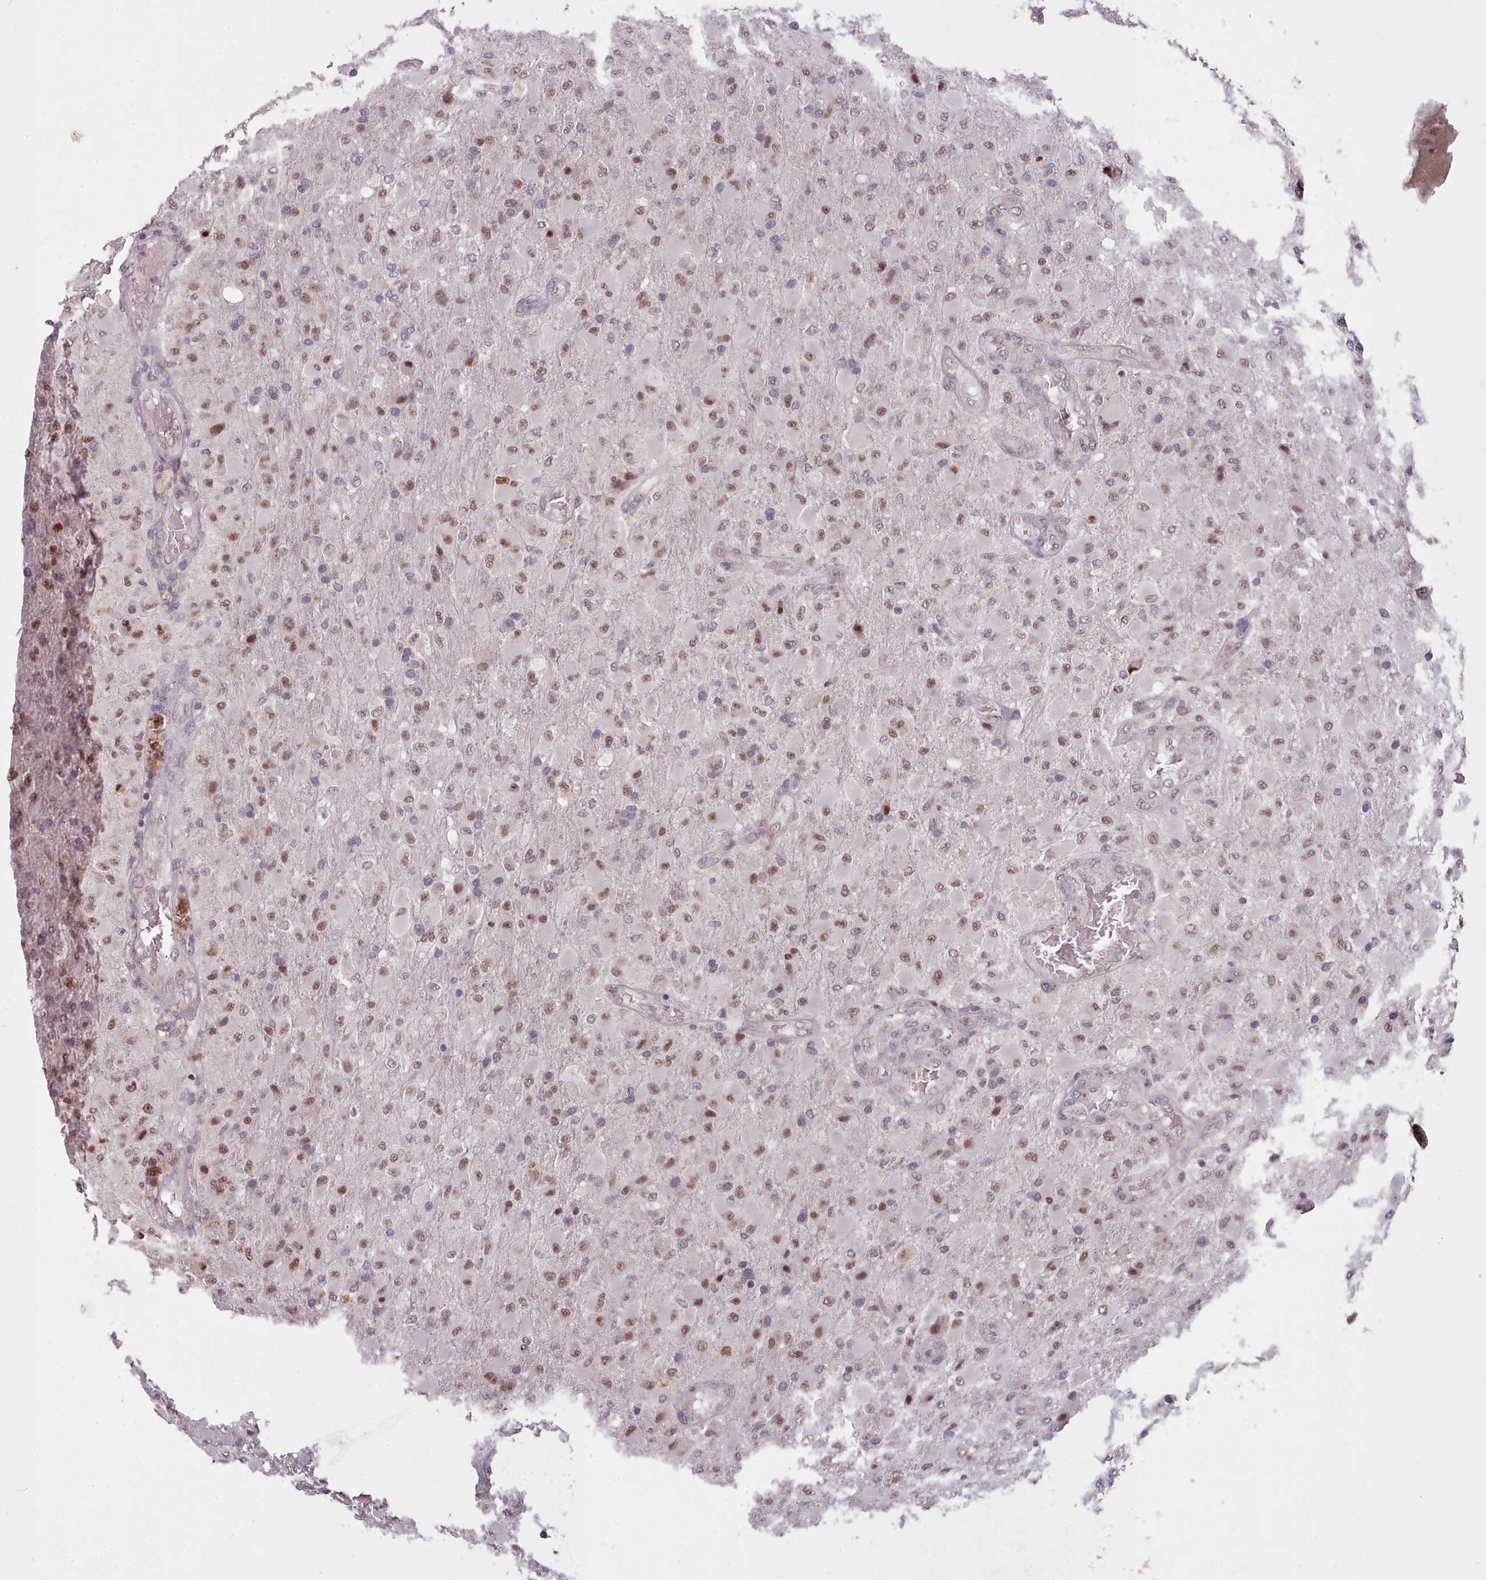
{"staining": {"intensity": "moderate", "quantity": ">75%", "location": "nuclear"}, "tissue": "glioma", "cell_type": "Tumor cells", "image_type": "cancer", "snomed": [{"axis": "morphology", "description": "Glioma, malignant, Low grade"}, {"axis": "topography", "description": "Brain"}], "caption": "Malignant glioma (low-grade) stained with a protein marker reveals moderate staining in tumor cells.", "gene": "SRSF9", "patient": {"sex": "male", "age": 65}}